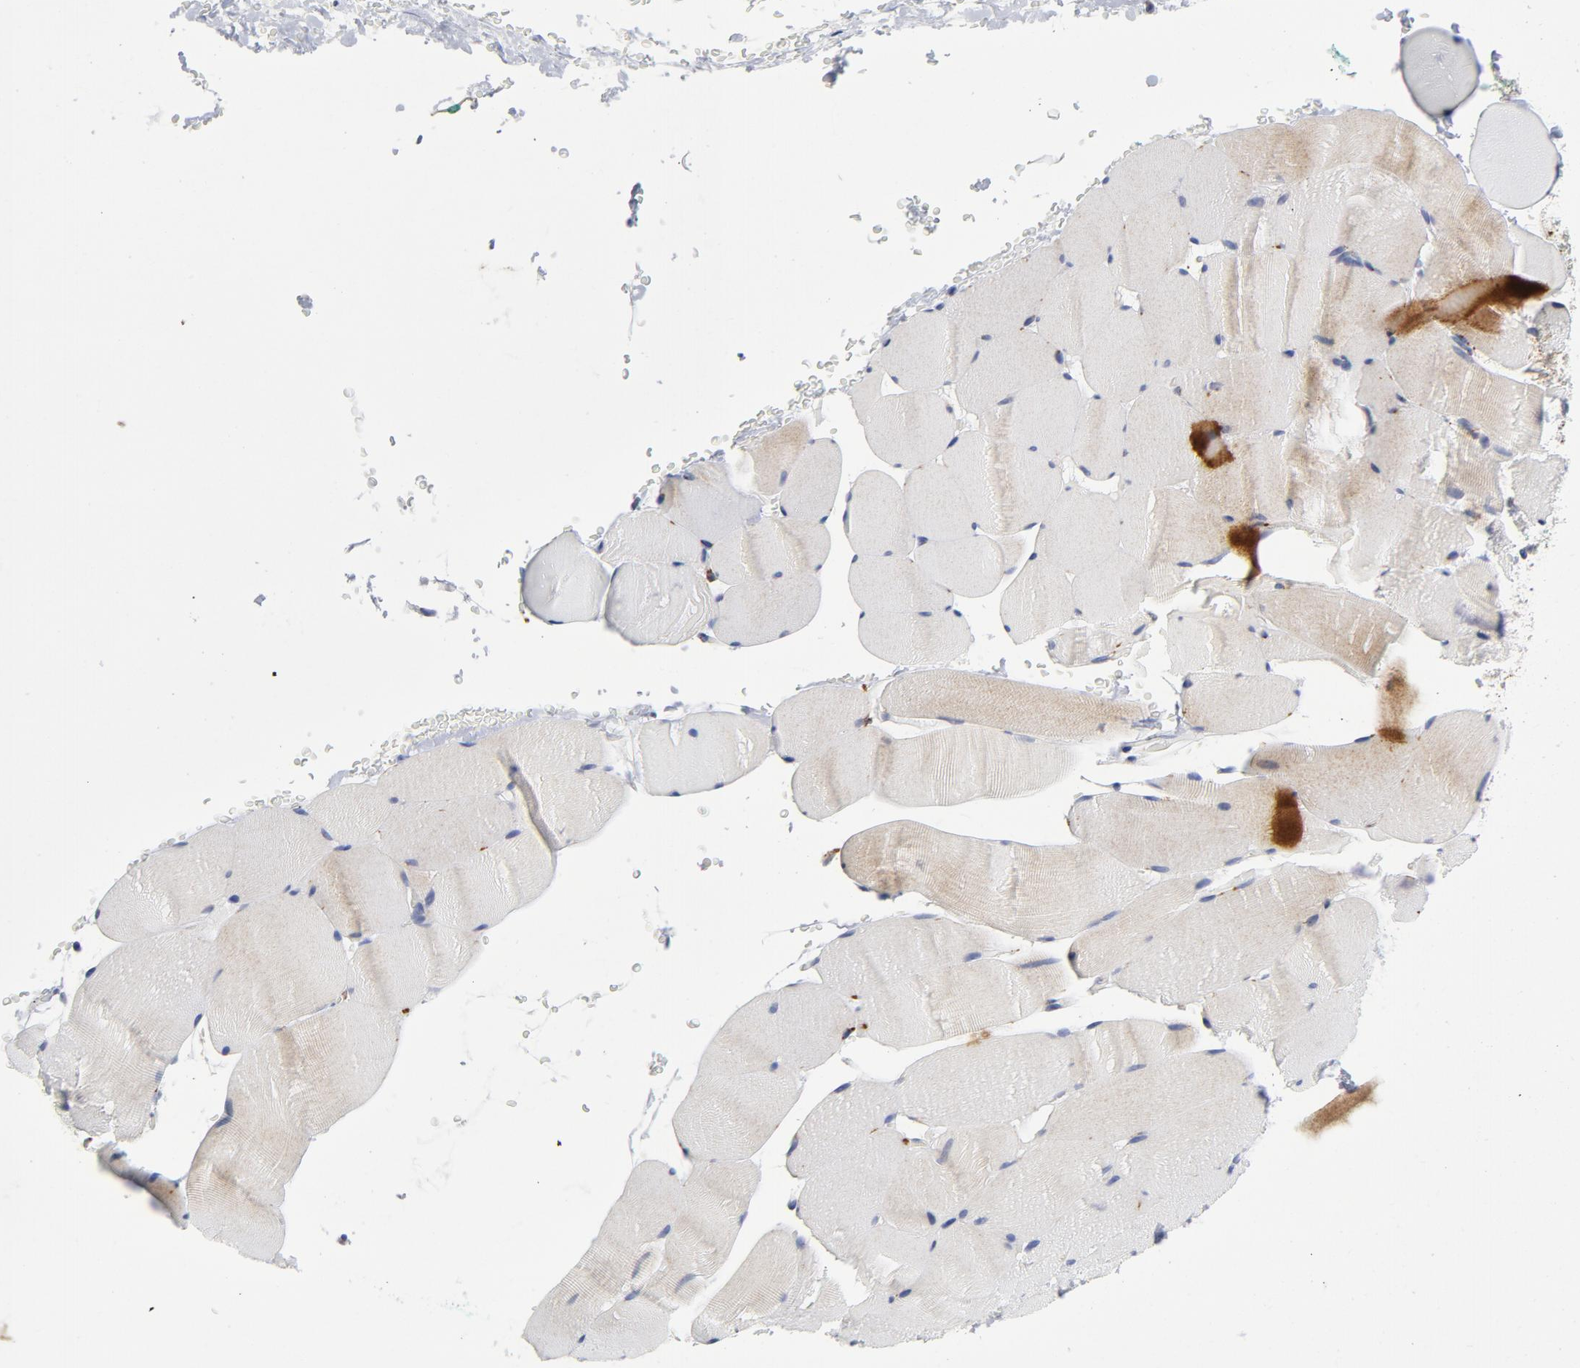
{"staining": {"intensity": "negative", "quantity": "none", "location": "none"}, "tissue": "skeletal muscle", "cell_type": "Myocytes", "image_type": "normal", "snomed": [{"axis": "morphology", "description": "Normal tissue, NOS"}, {"axis": "topography", "description": "Skeletal muscle"}], "caption": "The image shows no significant expression in myocytes of skeletal muscle. (Immunohistochemistry, brightfield microscopy, high magnification).", "gene": "AKT2", "patient": {"sex": "male", "age": 62}}